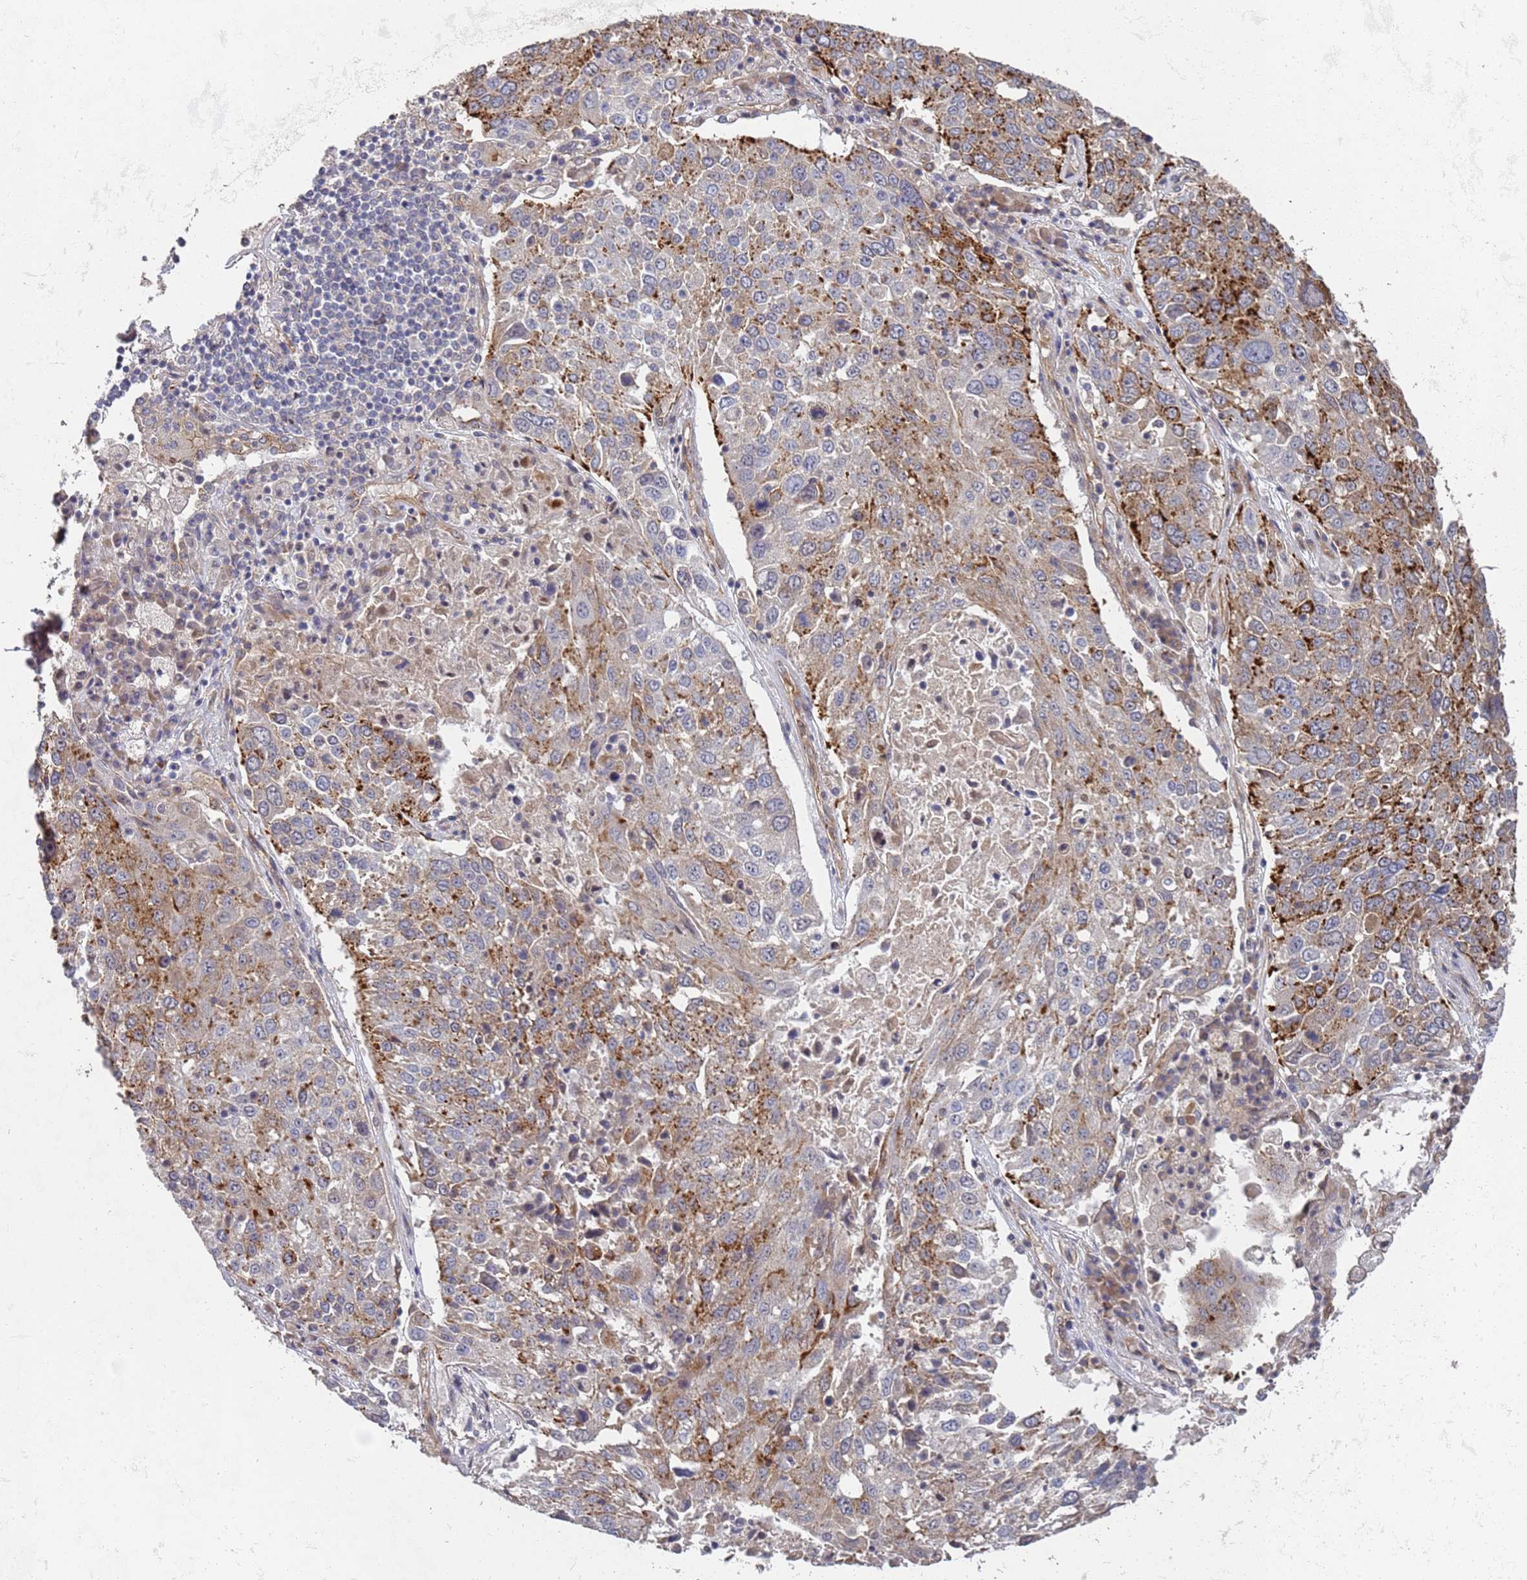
{"staining": {"intensity": "moderate", "quantity": "25%-75%", "location": "cytoplasmic/membranous"}, "tissue": "lung cancer", "cell_type": "Tumor cells", "image_type": "cancer", "snomed": [{"axis": "morphology", "description": "Squamous cell carcinoma, NOS"}, {"axis": "topography", "description": "Lung"}], "caption": "An immunohistochemistry (IHC) histopathology image of tumor tissue is shown. Protein staining in brown shows moderate cytoplasmic/membranous positivity in lung cancer within tumor cells. The staining was performed using DAB (3,3'-diaminobenzidine), with brown indicating positive protein expression. Nuclei are stained blue with hematoxylin.", "gene": "ABCB6", "patient": {"sex": "male", "age": 65}}